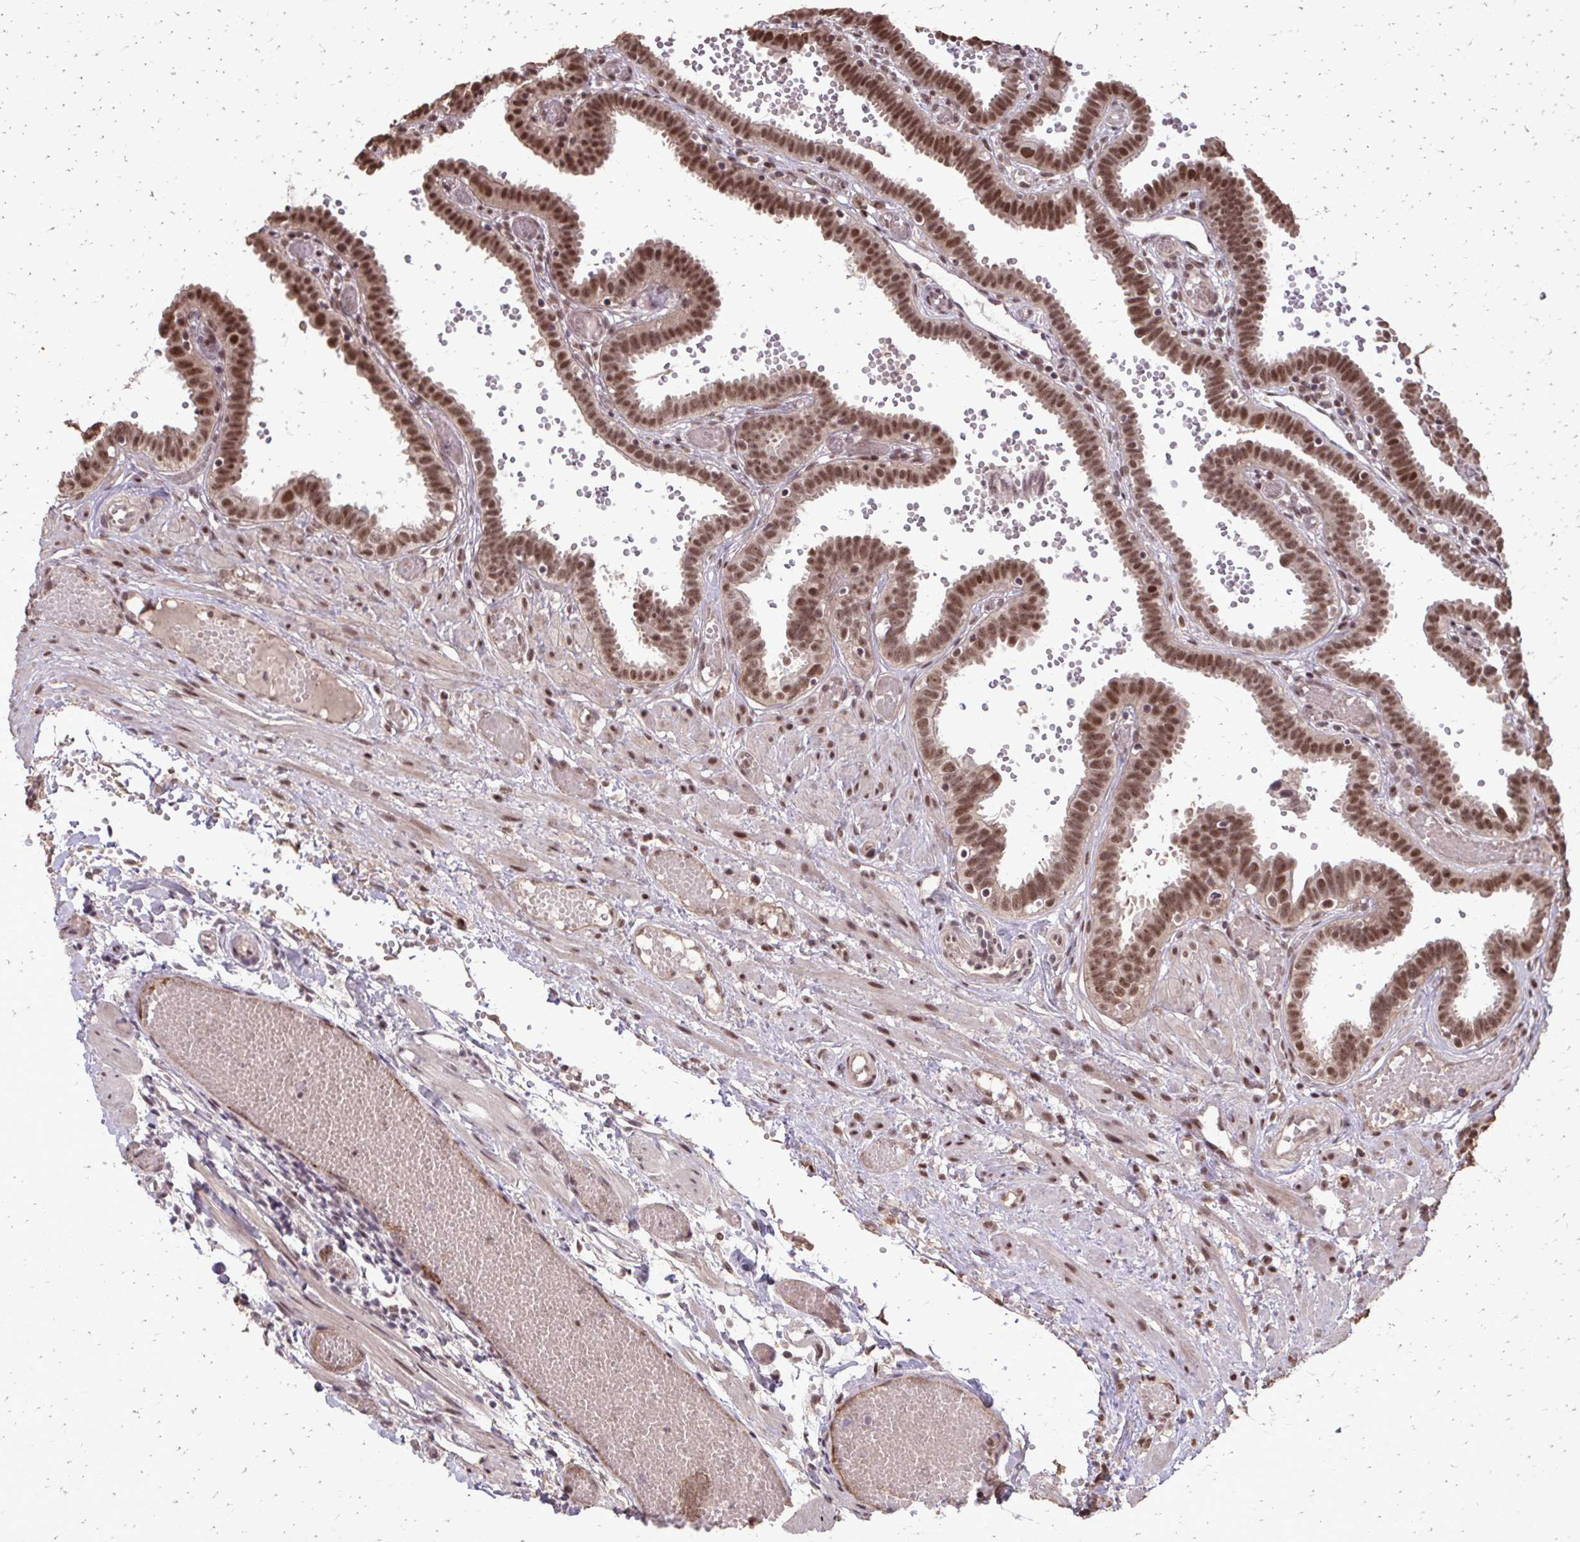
{"staining": {"intensity": "moderate", "quantity": ">75%", "location": "nuclear"}, "tissue": "fallopian tube", "cell_type": "Glandular cells", "image_type": "normal", "snomed": [{"axis": "morphology", "description": "Normal tissue, NOS"}, {"axis": "topography", "description": "Fallopian tube"}], "caption": "Immunohistochemical staining of benign human fallopian tube demonstrates moderate nuclear protein expression in approximately >75% of glandular cells. The staining was performed using DAB, with brown indicating positive protein expression. Nuclei are stained blue with hematoxylin.", "gene": "SS18", "patient": {"sex": "female", "age": 37}}